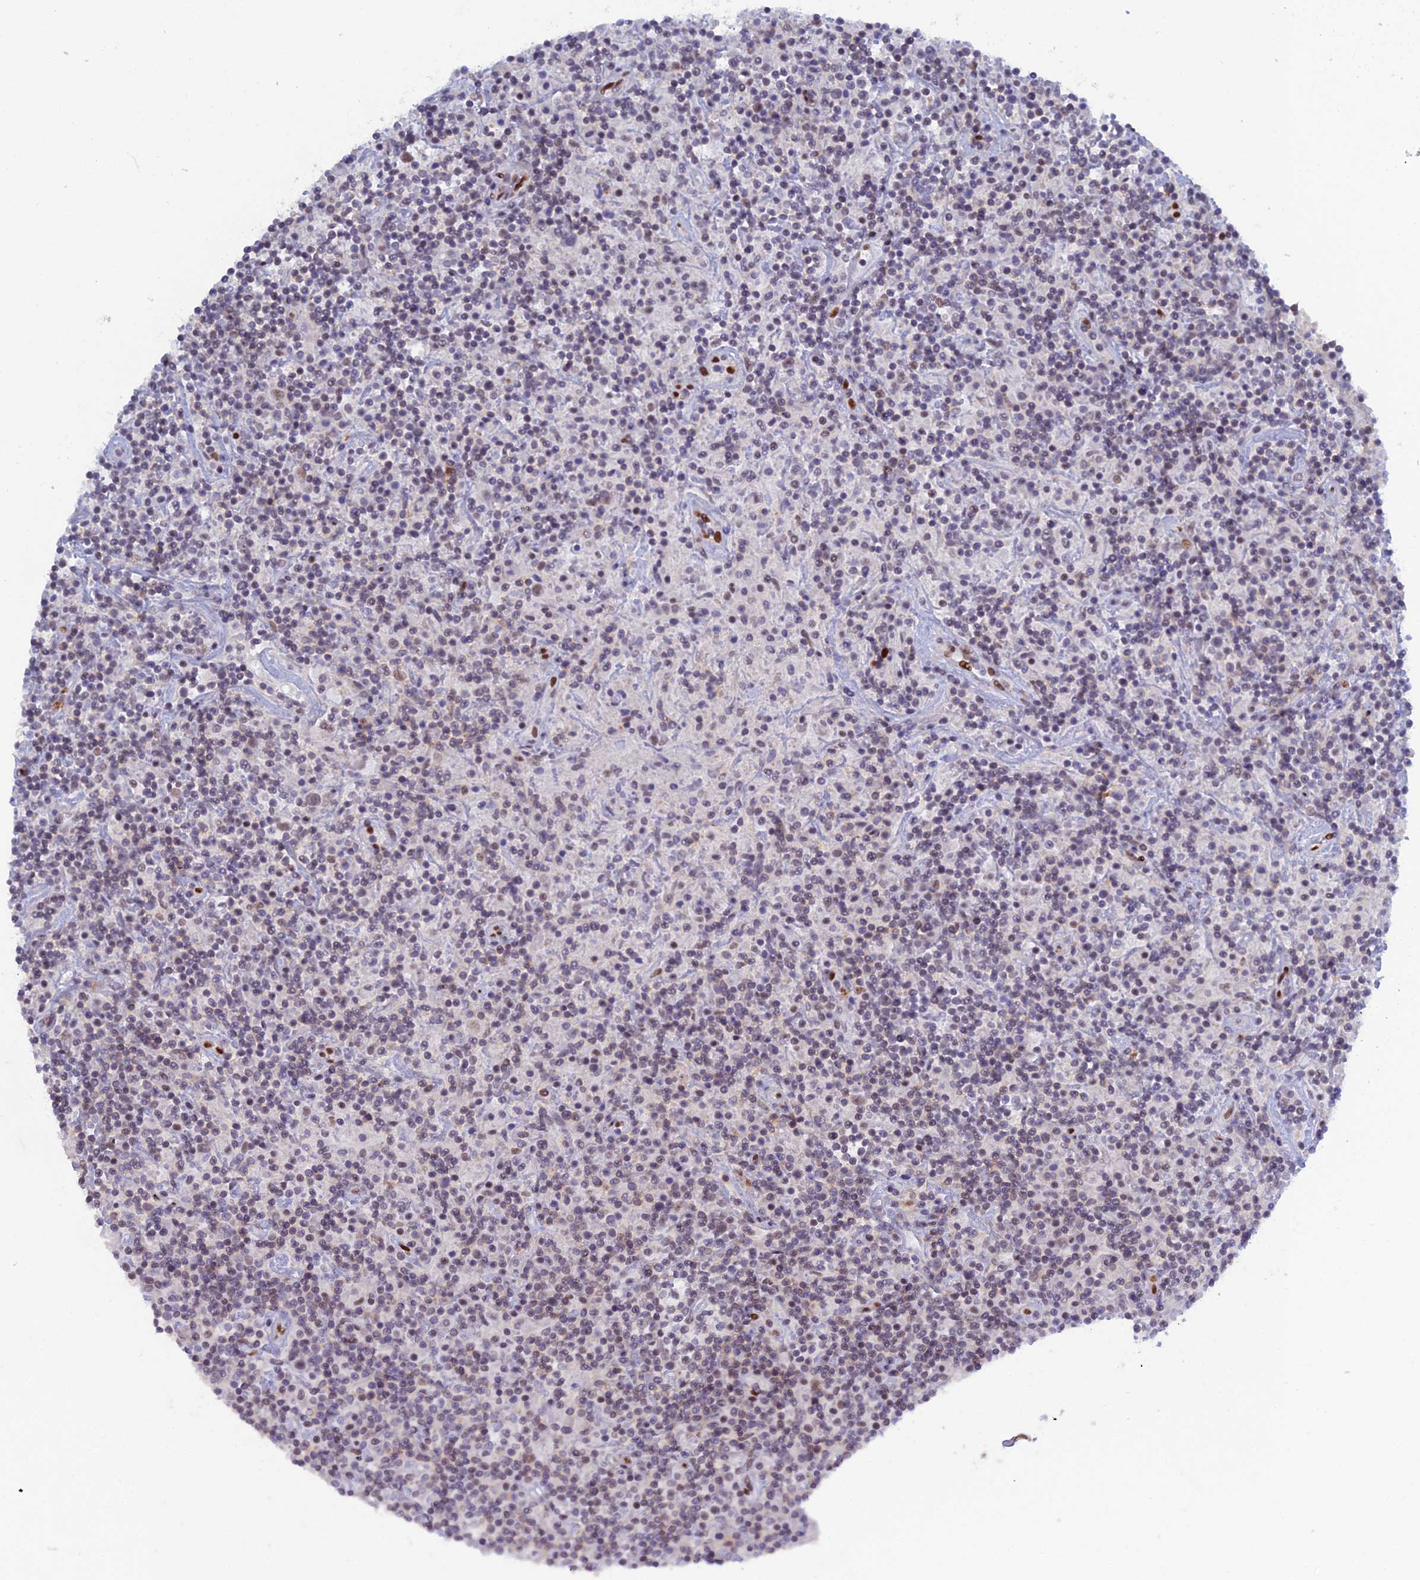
{"staining": {"intensity": "weak", "quantity": "25%-75%", "location": "nuclear"}, "tissue": "lymphoma", "cell_type": "Tumor cells", "image_type": "cancer", "snomed": [{"axis": "morphology", "description": "Hodgkin's disease, NOS"}, {"axis": "topography", "description": "Lymph node"}], "caption": "About 25%-75% of tumor cells in human Hodgkin's disease exhibit weak nuclear protein expression as visualized by brown immunohistochemical staining.", "gene": "NOL4L", "patient": {"sex": "male", "age": 70}}